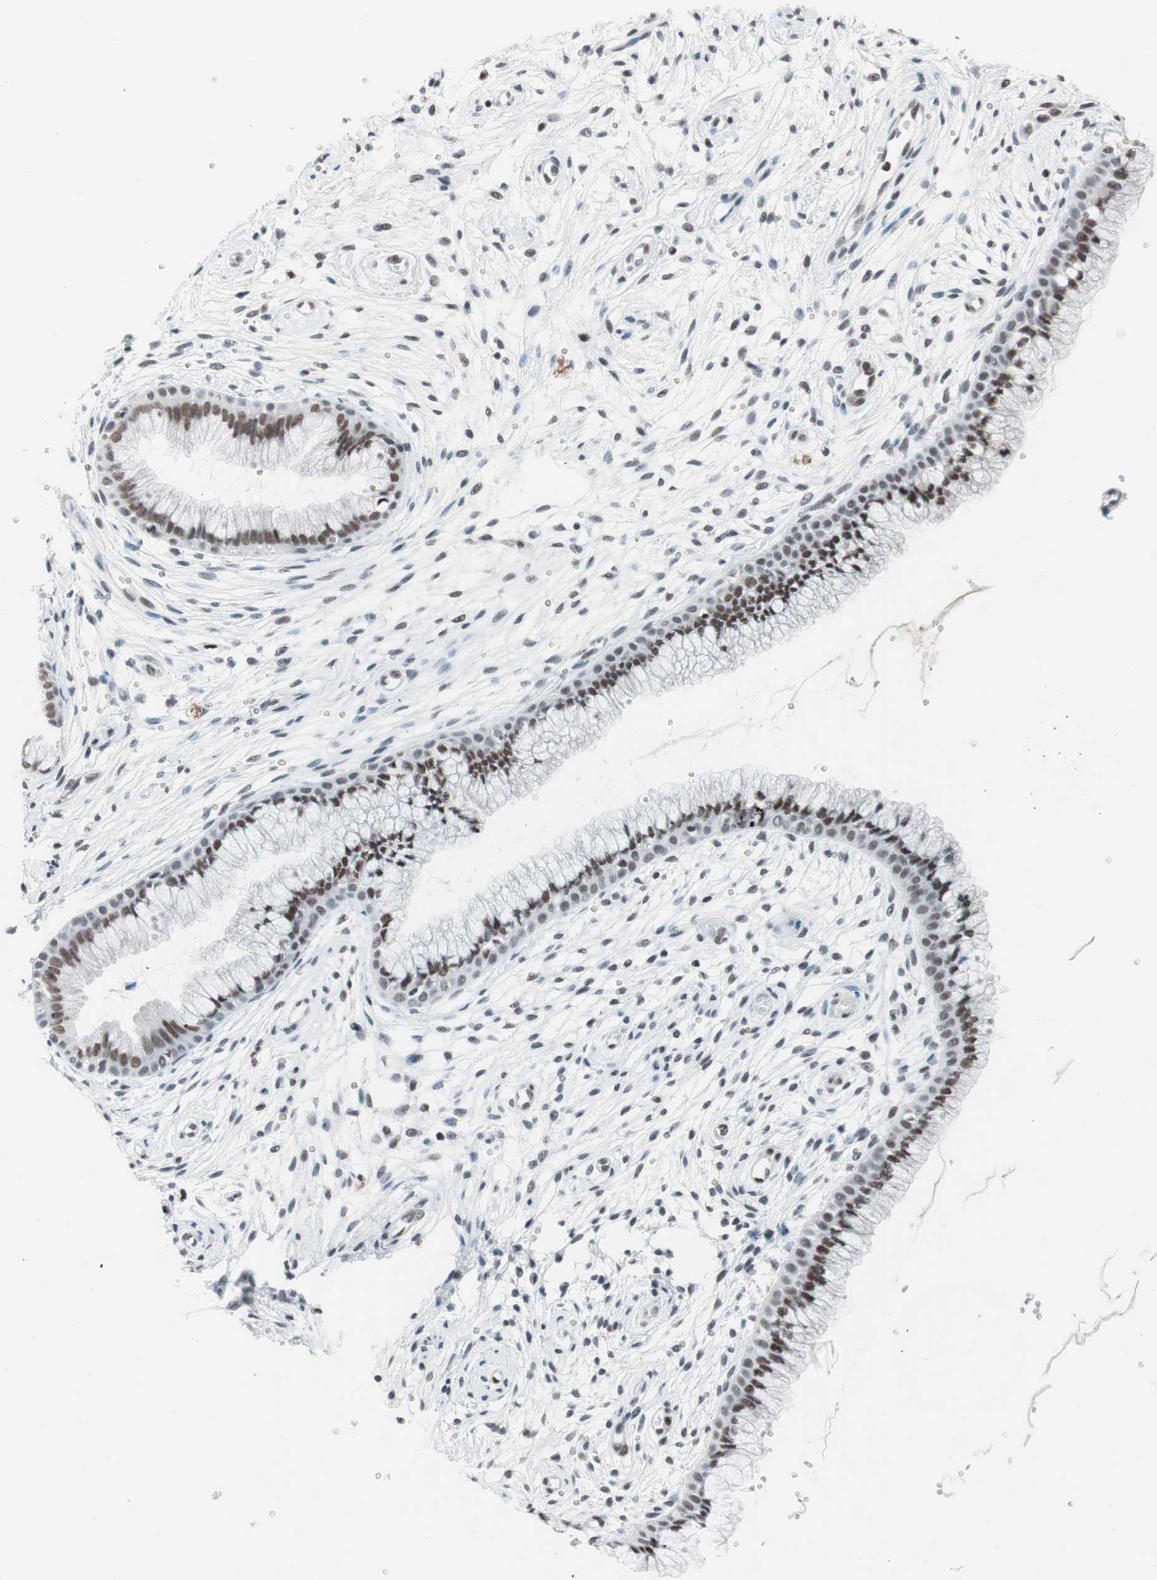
{"staining": {"intensity": "strong", "quantity": ">75%", "location": "nuclear"}, "tissue": "cervix", "cell_type": "Glandular cells", "image_type": "normal", "snomed": [{"axis": "morphology", "description": "Normal tissue, NOS"}, {"axis": "topography", "description": "Cervix"}], "caption": "Immunohistochemical staining of benign human cervix displays >75% levels of strong nuclear protein staining in approximately >75% of glandular cells.", "gene": "ARID1A", "patient": {"sex": "female", "age": 39}}